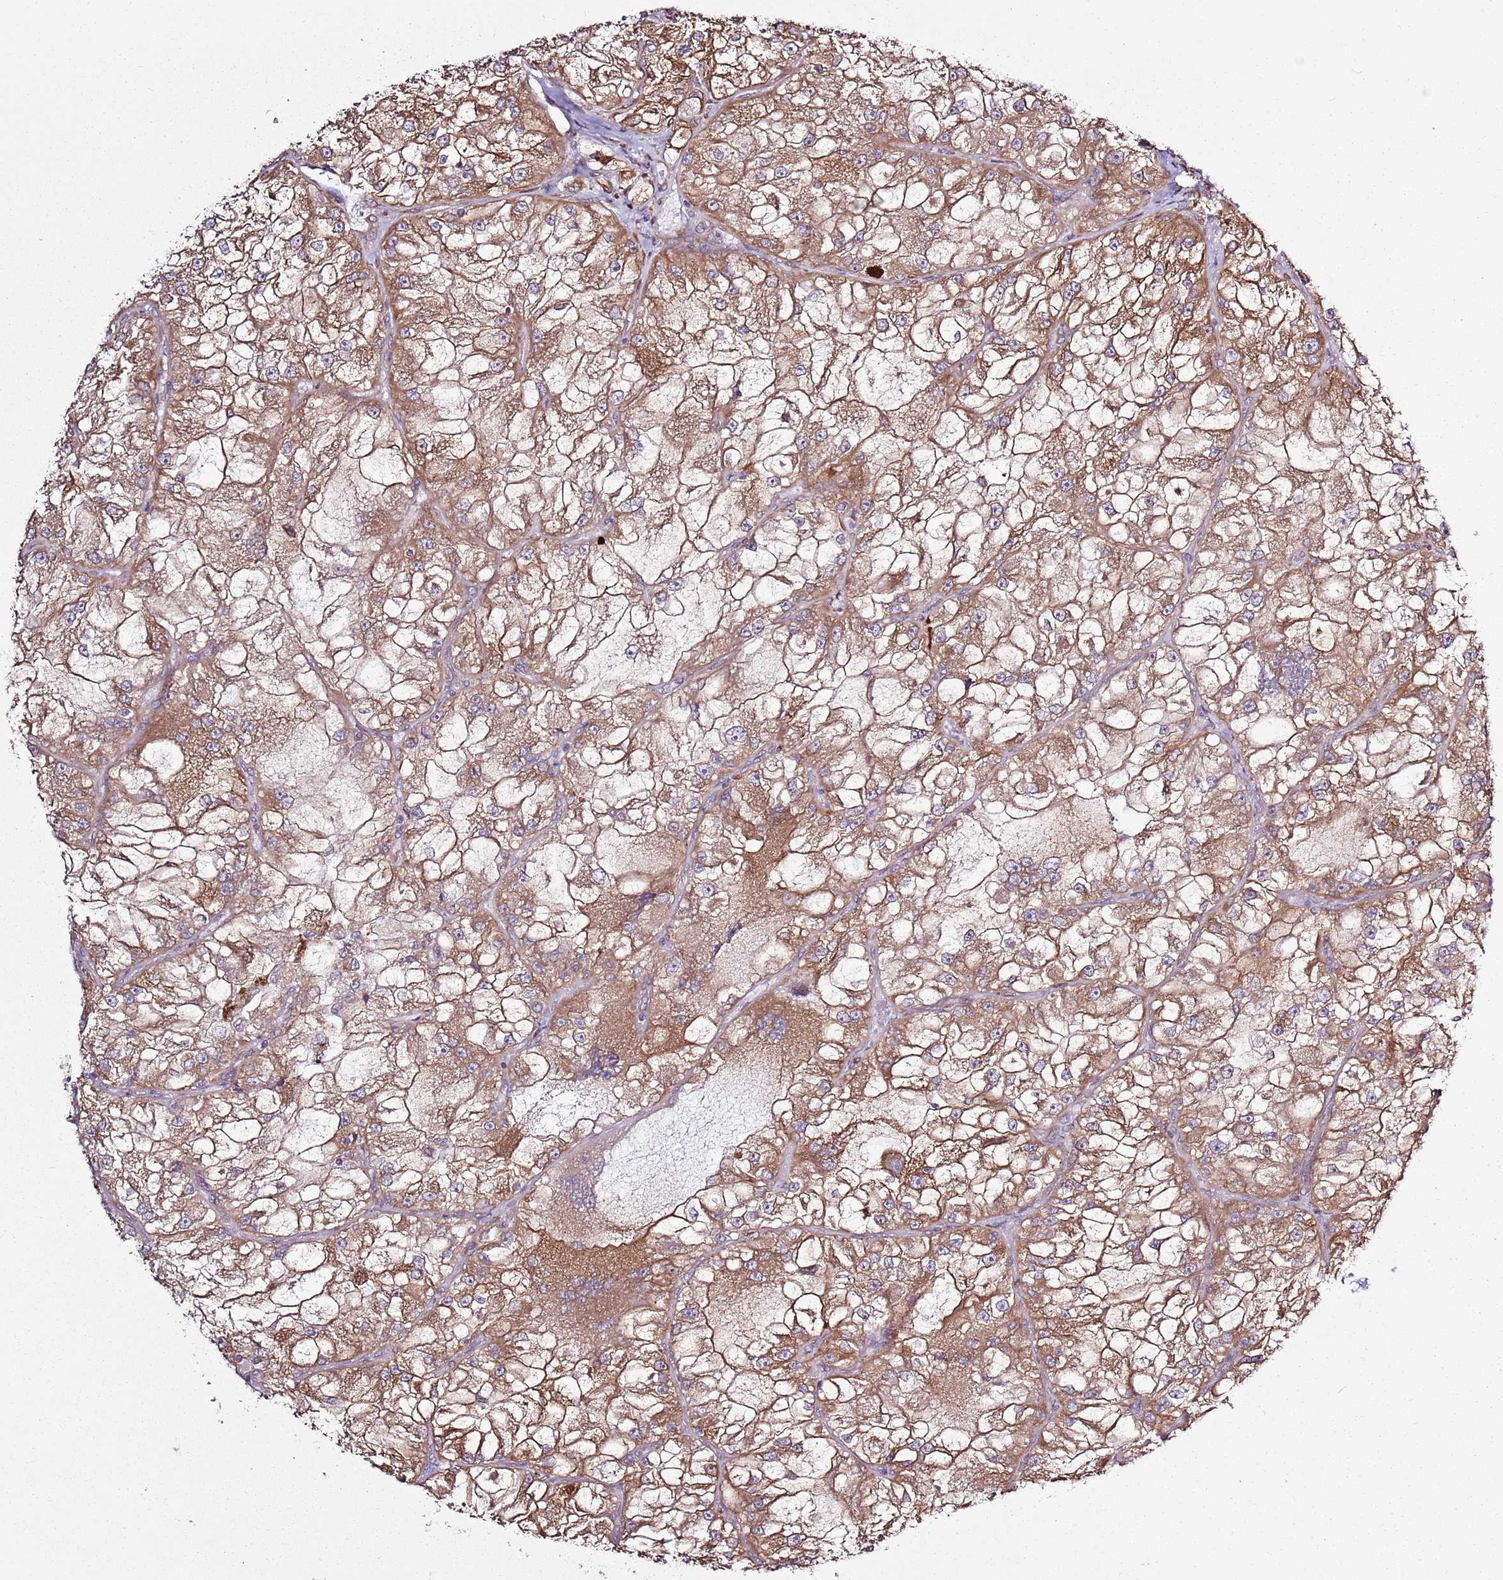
{"staining": {"intensity": "strong", "quantity": ">75%", "location": "cytoplasmic/membranous"}, "tissue": "renal cancer", "cell_type": "Tumor cells", "image_type": "cancer", "snomed": [{"axis": "morphology", "description": "Adenocarcinoma, NOS"}, {"axis": "topography", "description": "Kidney"}], "caption": "IHC staining of renal cancer (adenocarcinoma), which exhibits high levels of strong cytoplasmic/membranous positivity in approximately >75% of tumor cells indicating strong cytoplasmic/membranous protein positivity. The staining was performed using DAB (brown) for protein detection and nuclei were counterstained in hematoxylin (blue).", "gene": "TMED10", "patient": {"sex": "female", "age": 72}}